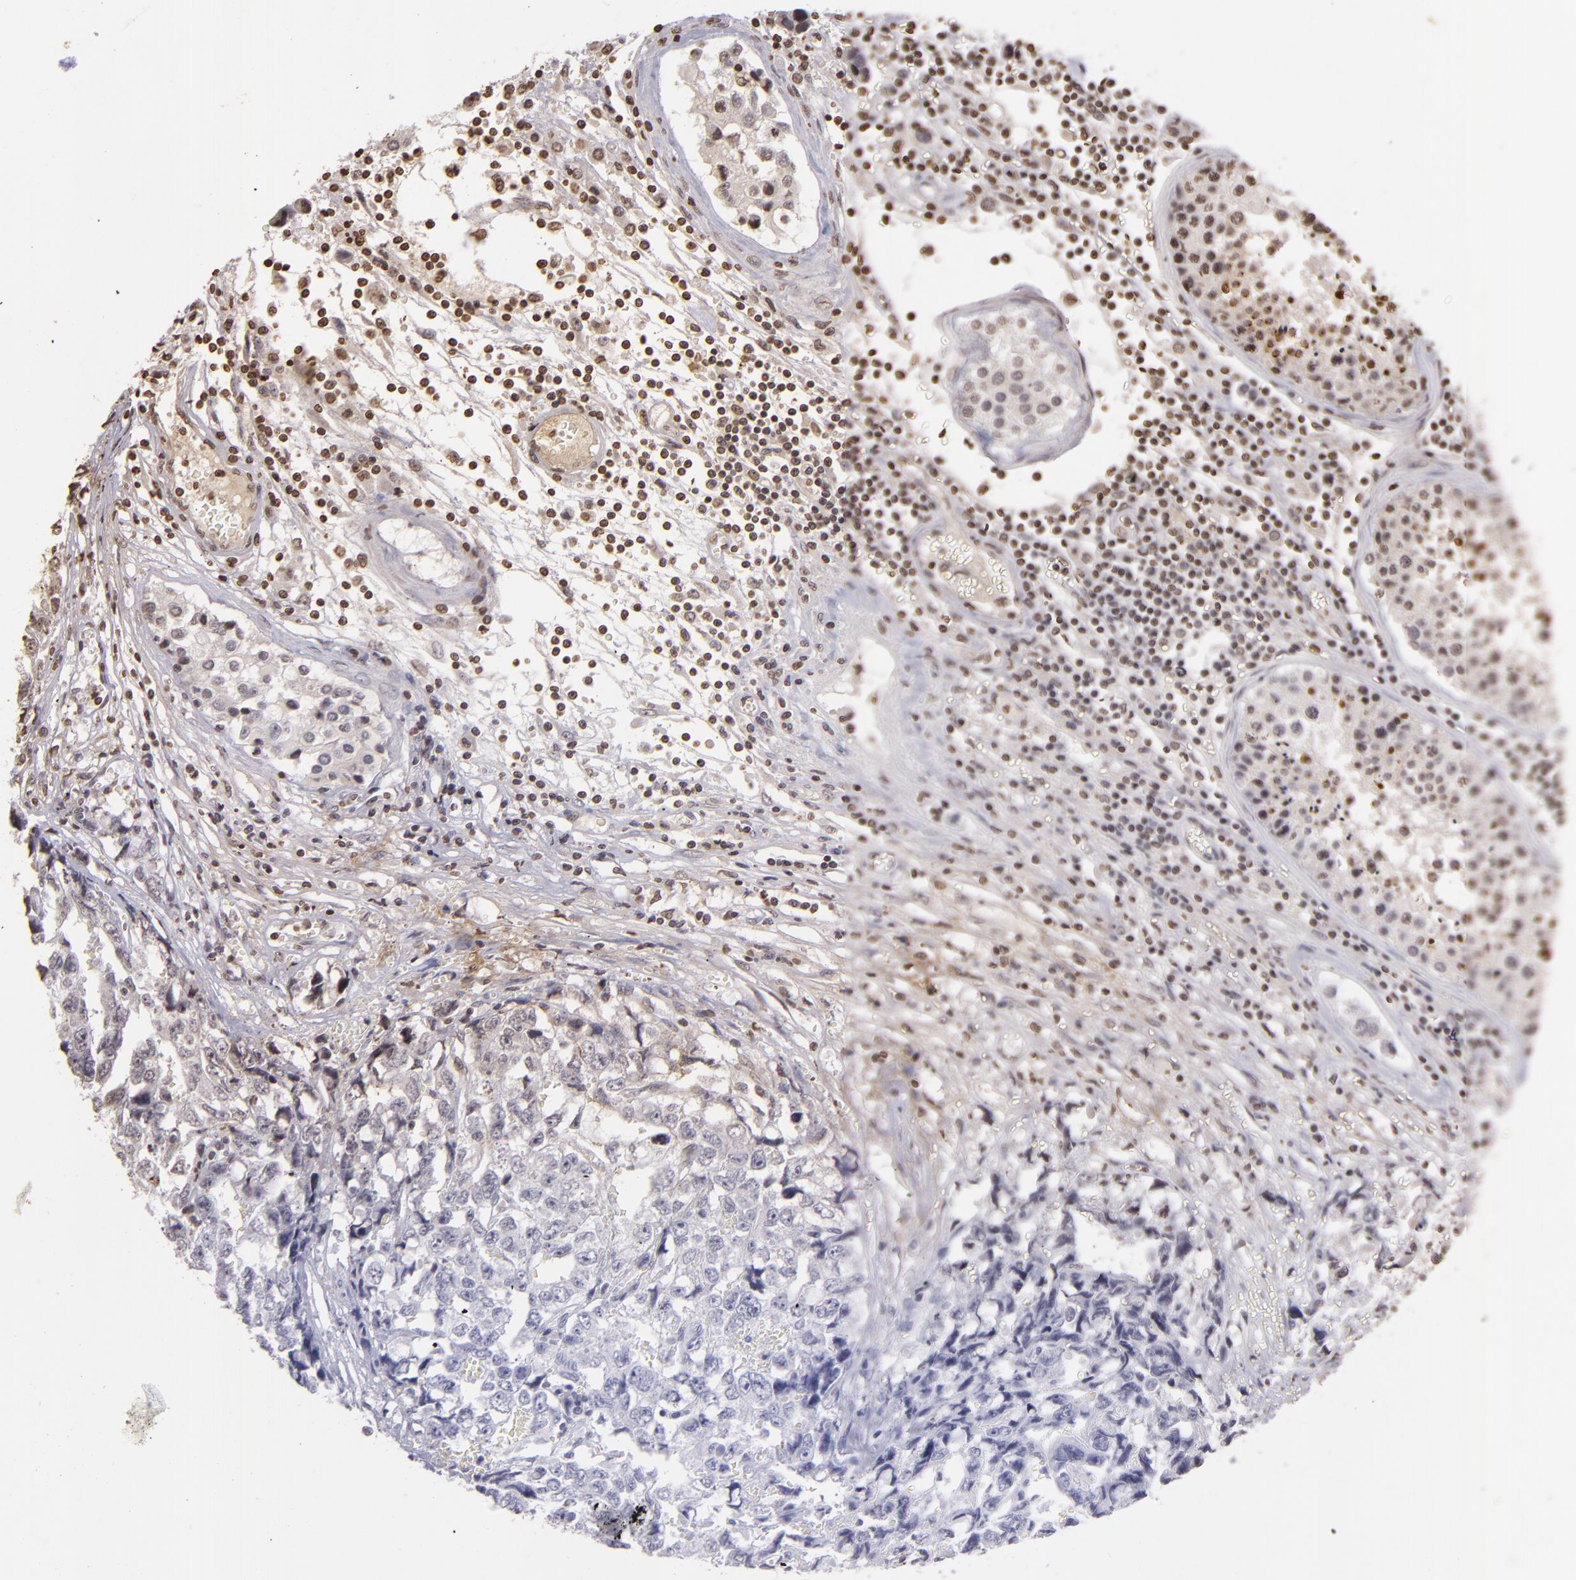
{"staining": {"intensity": "negative", "quantity": "none", "location": "none"}, "tissue": "testis cancer", "cell_type": "Tumor cells", "image_type": "cancer", "snomed": [{"axis": "morphology", "description": "Carcinoma, Embryonal, NOS"}, {"axis": "topography", "description": "Testis"}], "caption": "A histopathology image of testis cancer (embryonal carcinoma) stained for a protein demonstrates no brown staining in tumor cells.", "gene": "THRB", "patient": {"sex": "male", "age": 31}}